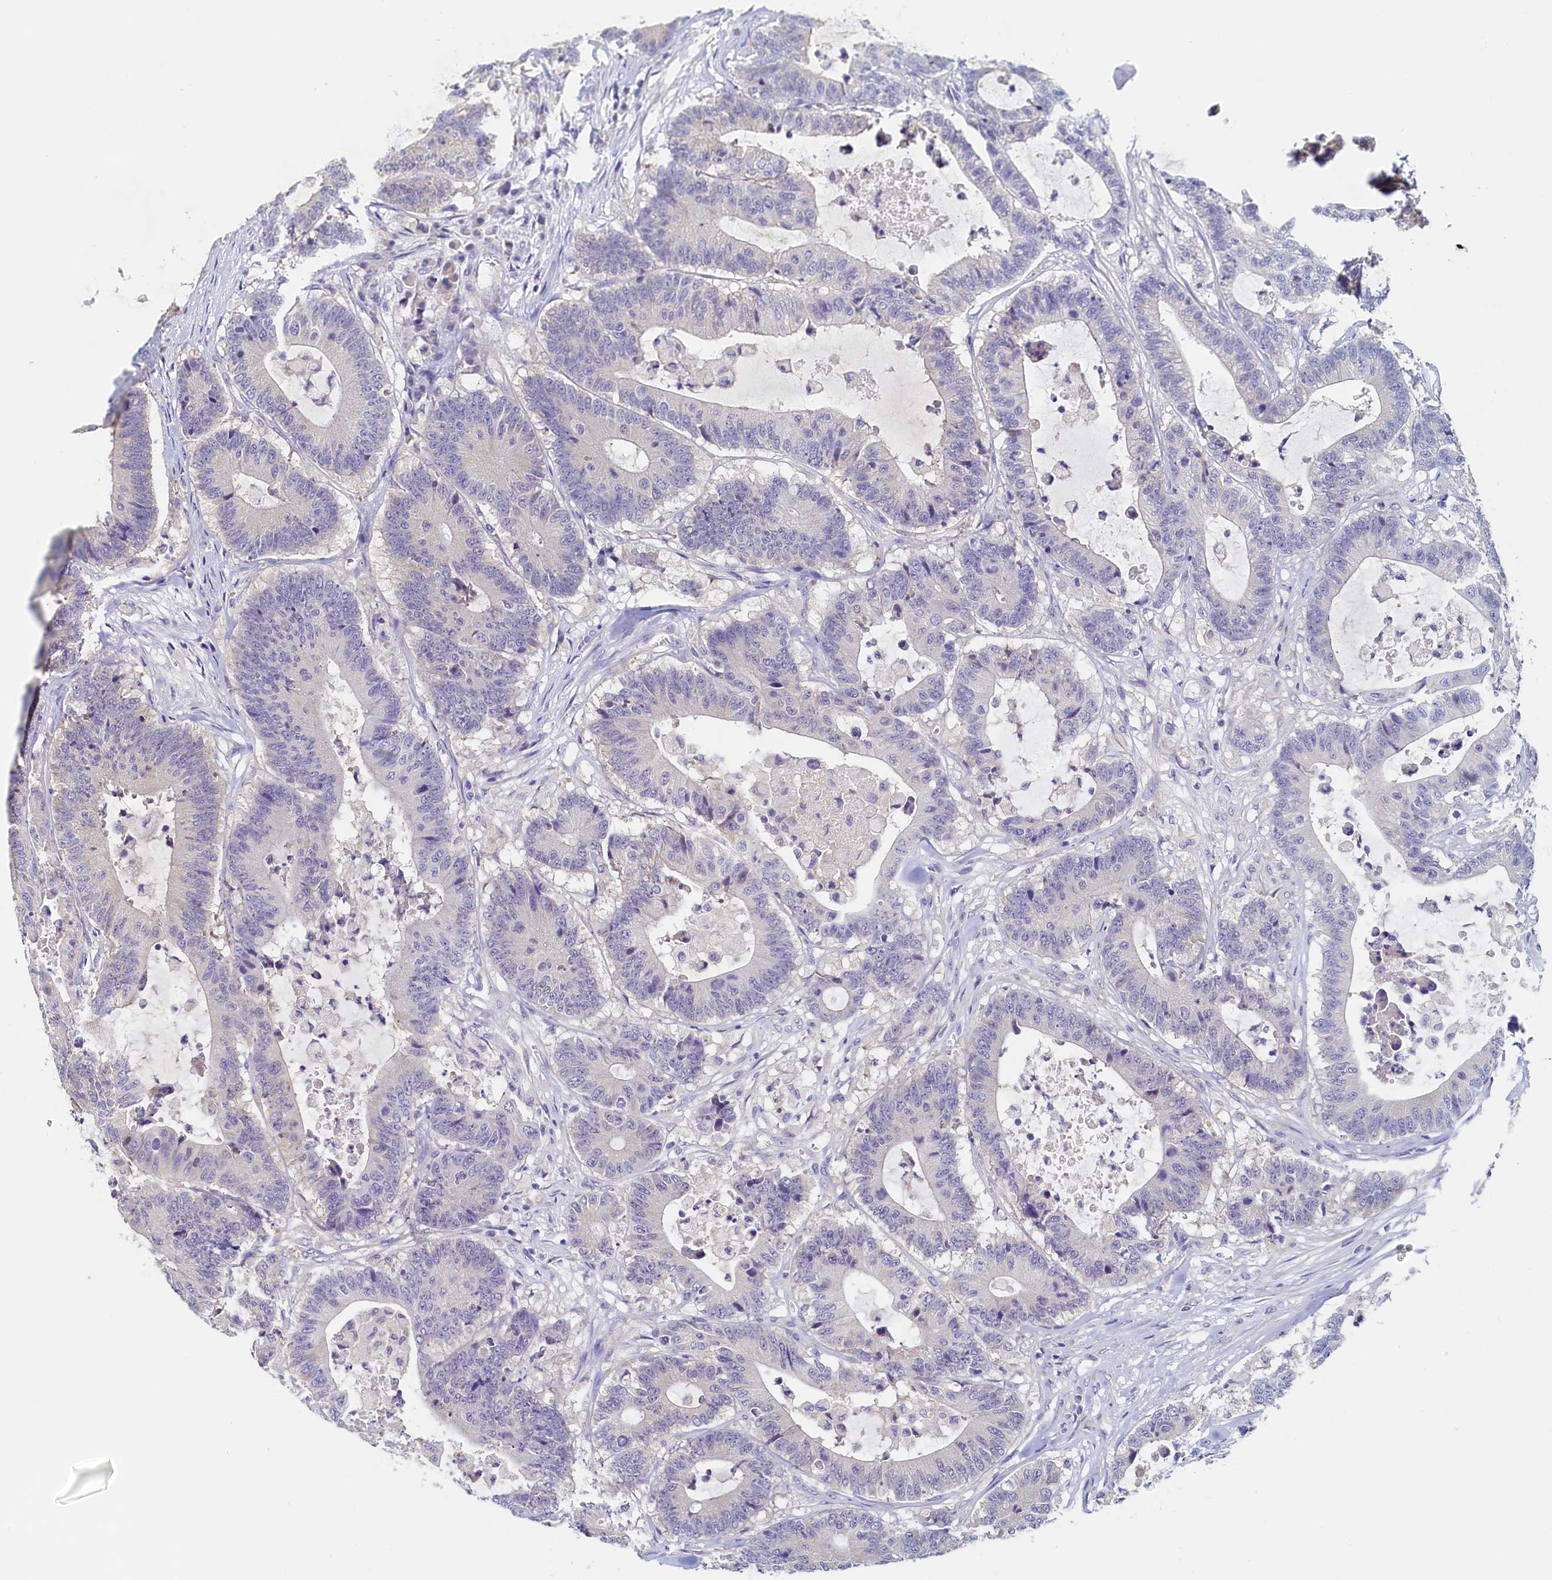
{"staining": {"intensity": "negative", "quantity": "none", "location": "none"}, "tissue": "colorectal cancer", "cell_type": "Tumor cells", "image_type": "cancer", "snomed": [{"axis": "morphology", "description": "Adenocarcinoma, NOS"}, {"axis": "topography", "description": "Colon"}], "caption": "High power microscopy micrograph of an immunohistochemistry micrograph of colorectal adenocarcinoma, revealing no significant expression in tumor cells.", "gene": "DTD1", "patient": {"sex": "female", "age": 84}}